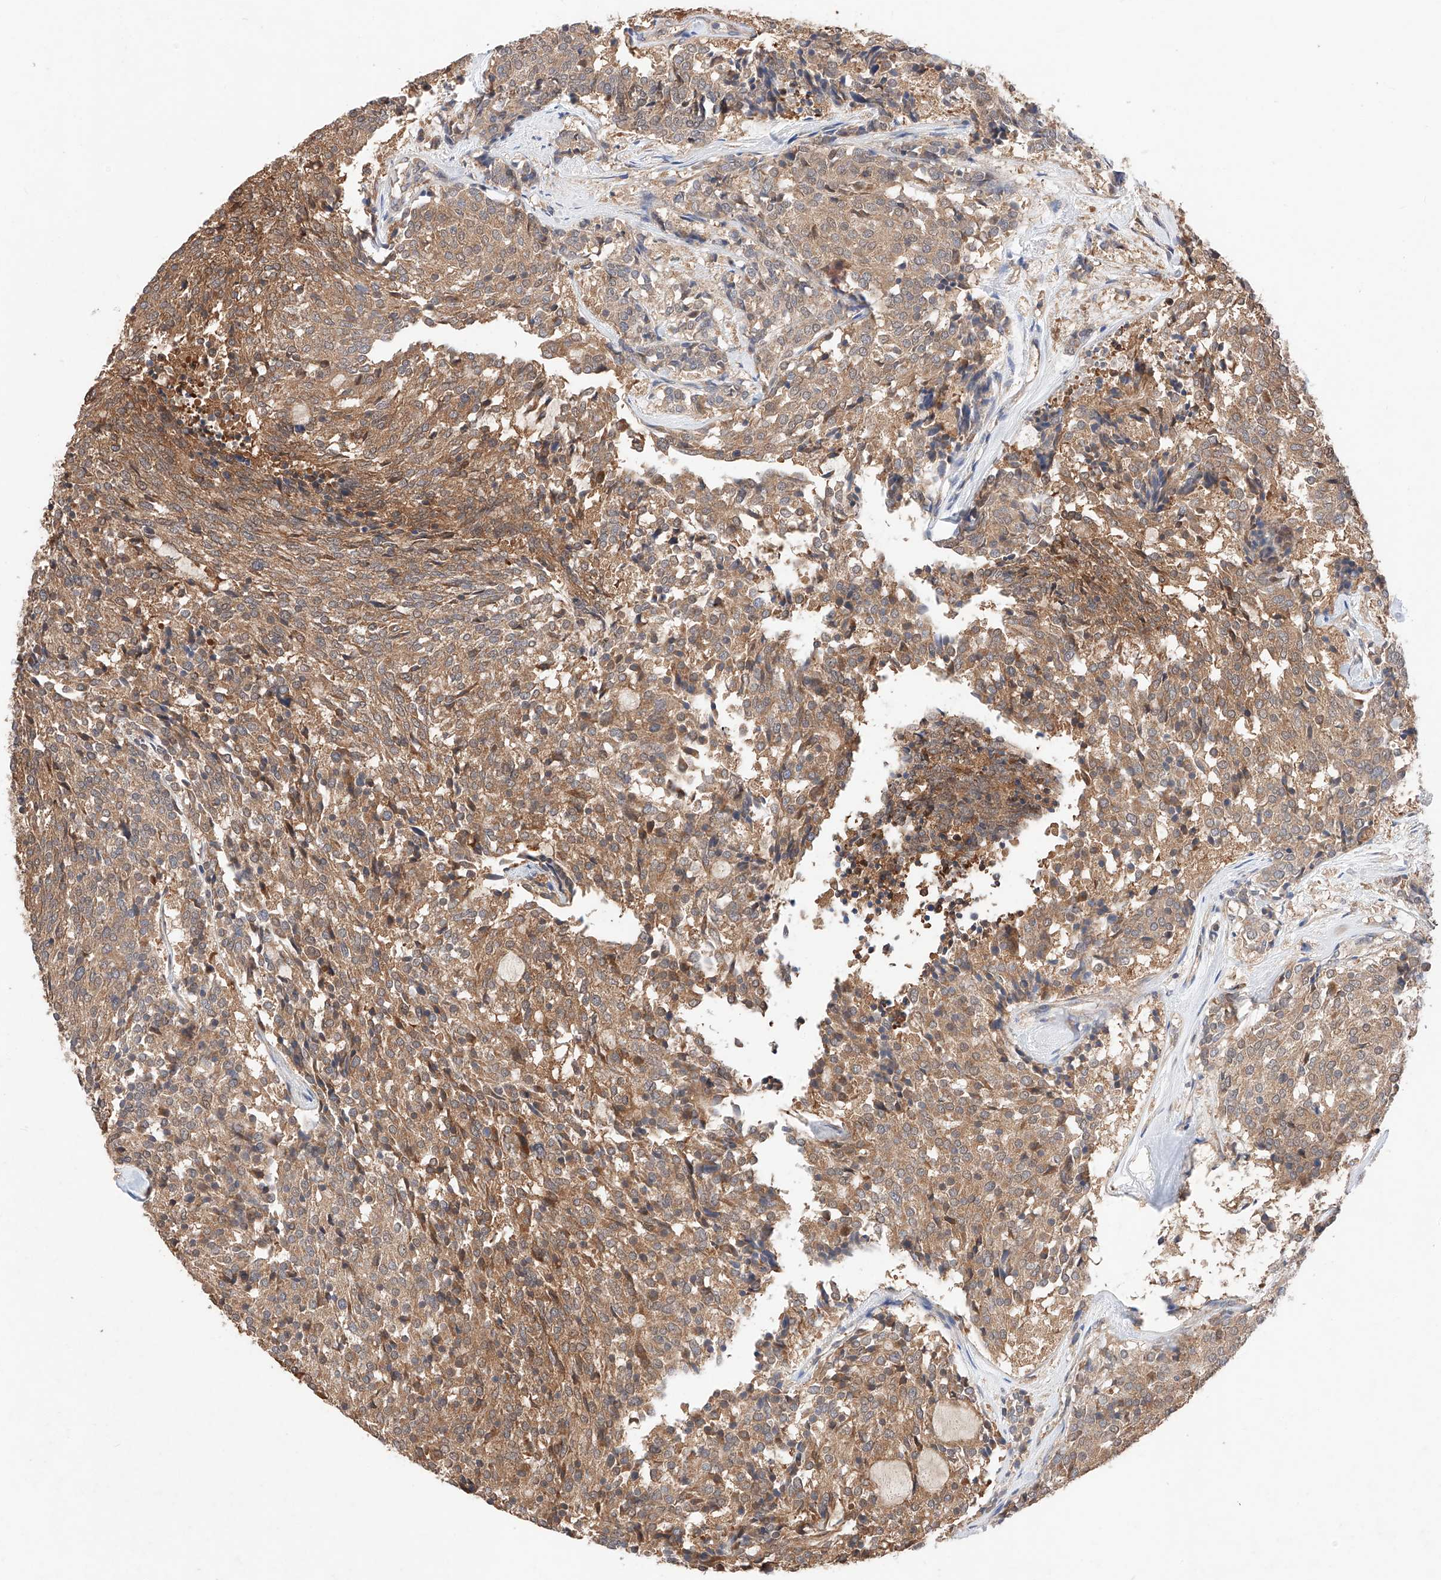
{"staining": {"intensity": "moderate", "quantity": ">75%", "location": "cytoplasmic/membranous"}, "tissue": "carcinoid", "cell_type": "Tumor cells", "image_type": "cancer", "snomed": [{"axis": "morphology", "description": "Carcinoid, malignant, NOS"}, {"axis": "topography", "description": "Pancreas"}], "caption": "Tumor cells reveal moderate cytoplasmic/membranous expression in approximately >75% of cells in carcinoid.", "gene": "ZSCAN4", "patient": {"sex": "female", "age": 54}}